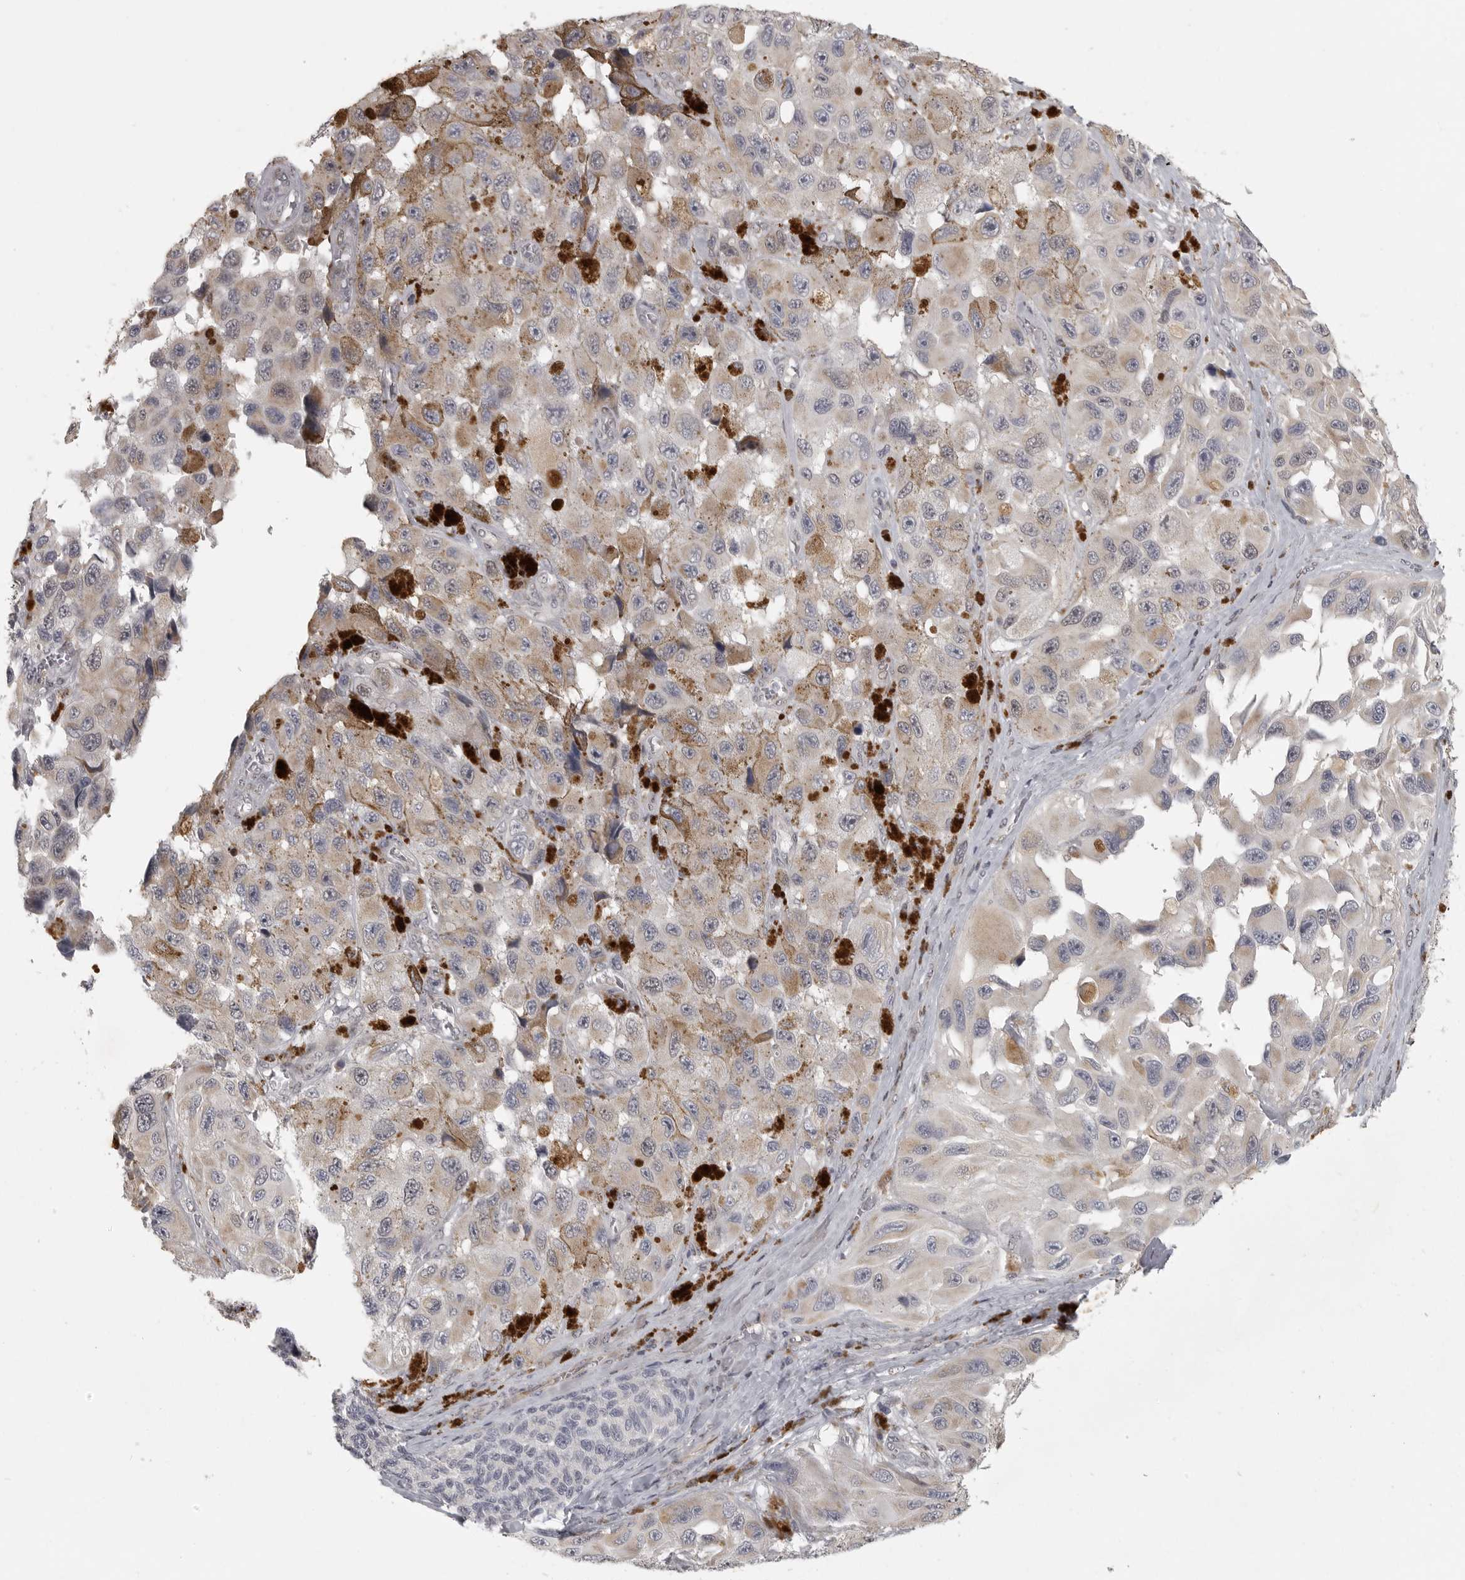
{"staining": {"intensity": "moderate", "quantity": "<25%", "location": "nuclear"}, "tissue": "melanoma", "cell_type": "Tumor cells", "image_type": "cancer", "snomed": [{"axis": "morphology", "description": "Malignant melanoma, NOS"}, {"axis": "topography", "description": "Skin"}], "caption": "Immunohistochemical staining of malignant melanoma reveals low levels of moderate nuclear protein staining in about <25% of tumor cells. (Stains: DAB in brown, nuclei in blue, Microscopy: brightfield microscopy at high magnification).", "gene": "POLE2", "patient": {"sex": "female", "age": 73}}